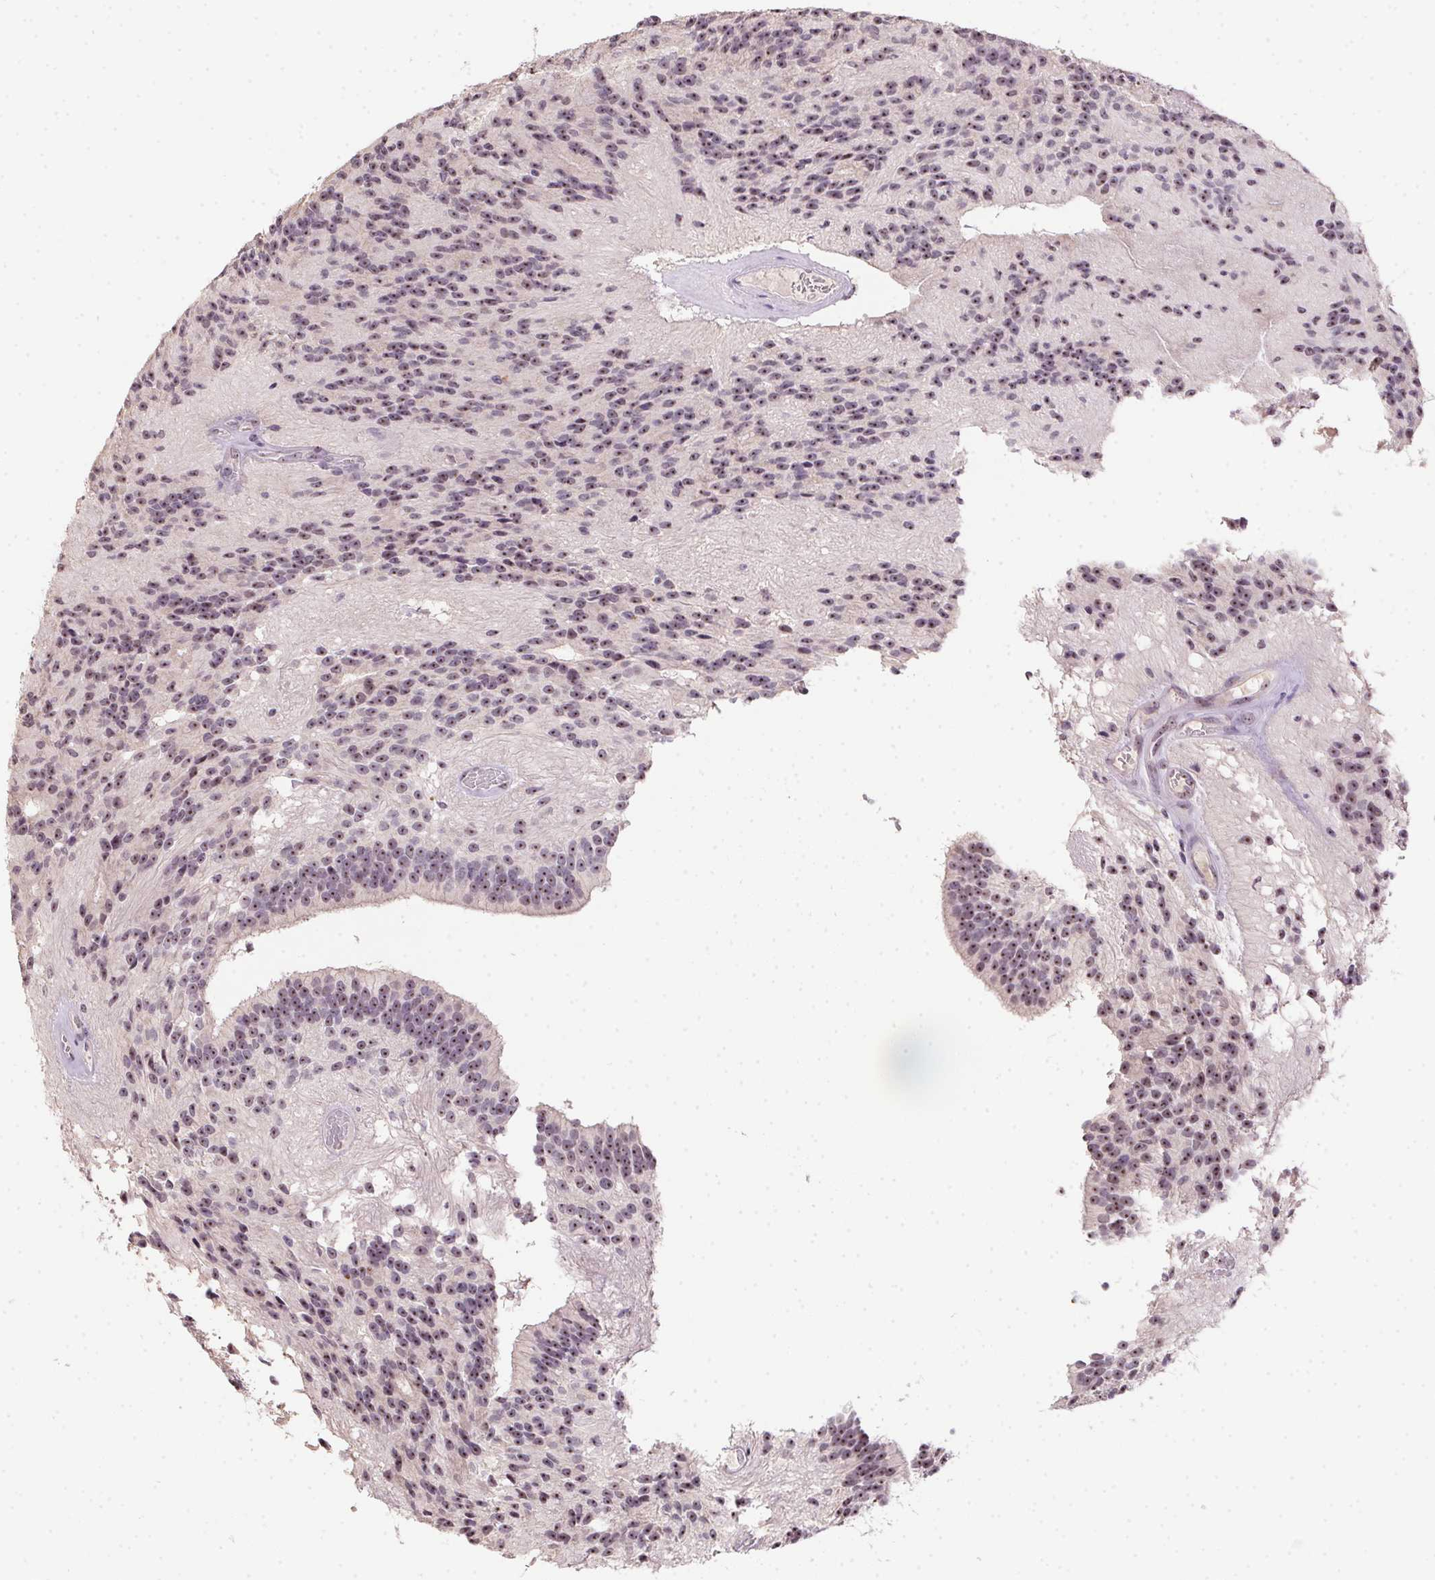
{"staining": {"intensity": "weak", "quantity": ">75%", "location": "nuclear"}, "tissue": "glioma", "cell_type": "Tumor cells", "image_type": "cancer", "snomed": [{"axis": "morphology", "description": "Glioma, malignant, Low grade"}, {"axis": "topography", "description": "Brain"}], "caption": "This image exhibits glioma stained with immunohistochemistry (IHC) to label a protein in brown. The nuclear of tumor cells show weak positivity for the protein. Nuclei are counter-stained blue.", "gene": "BATF2", "patient": {"sex": "male", "age": 31}}